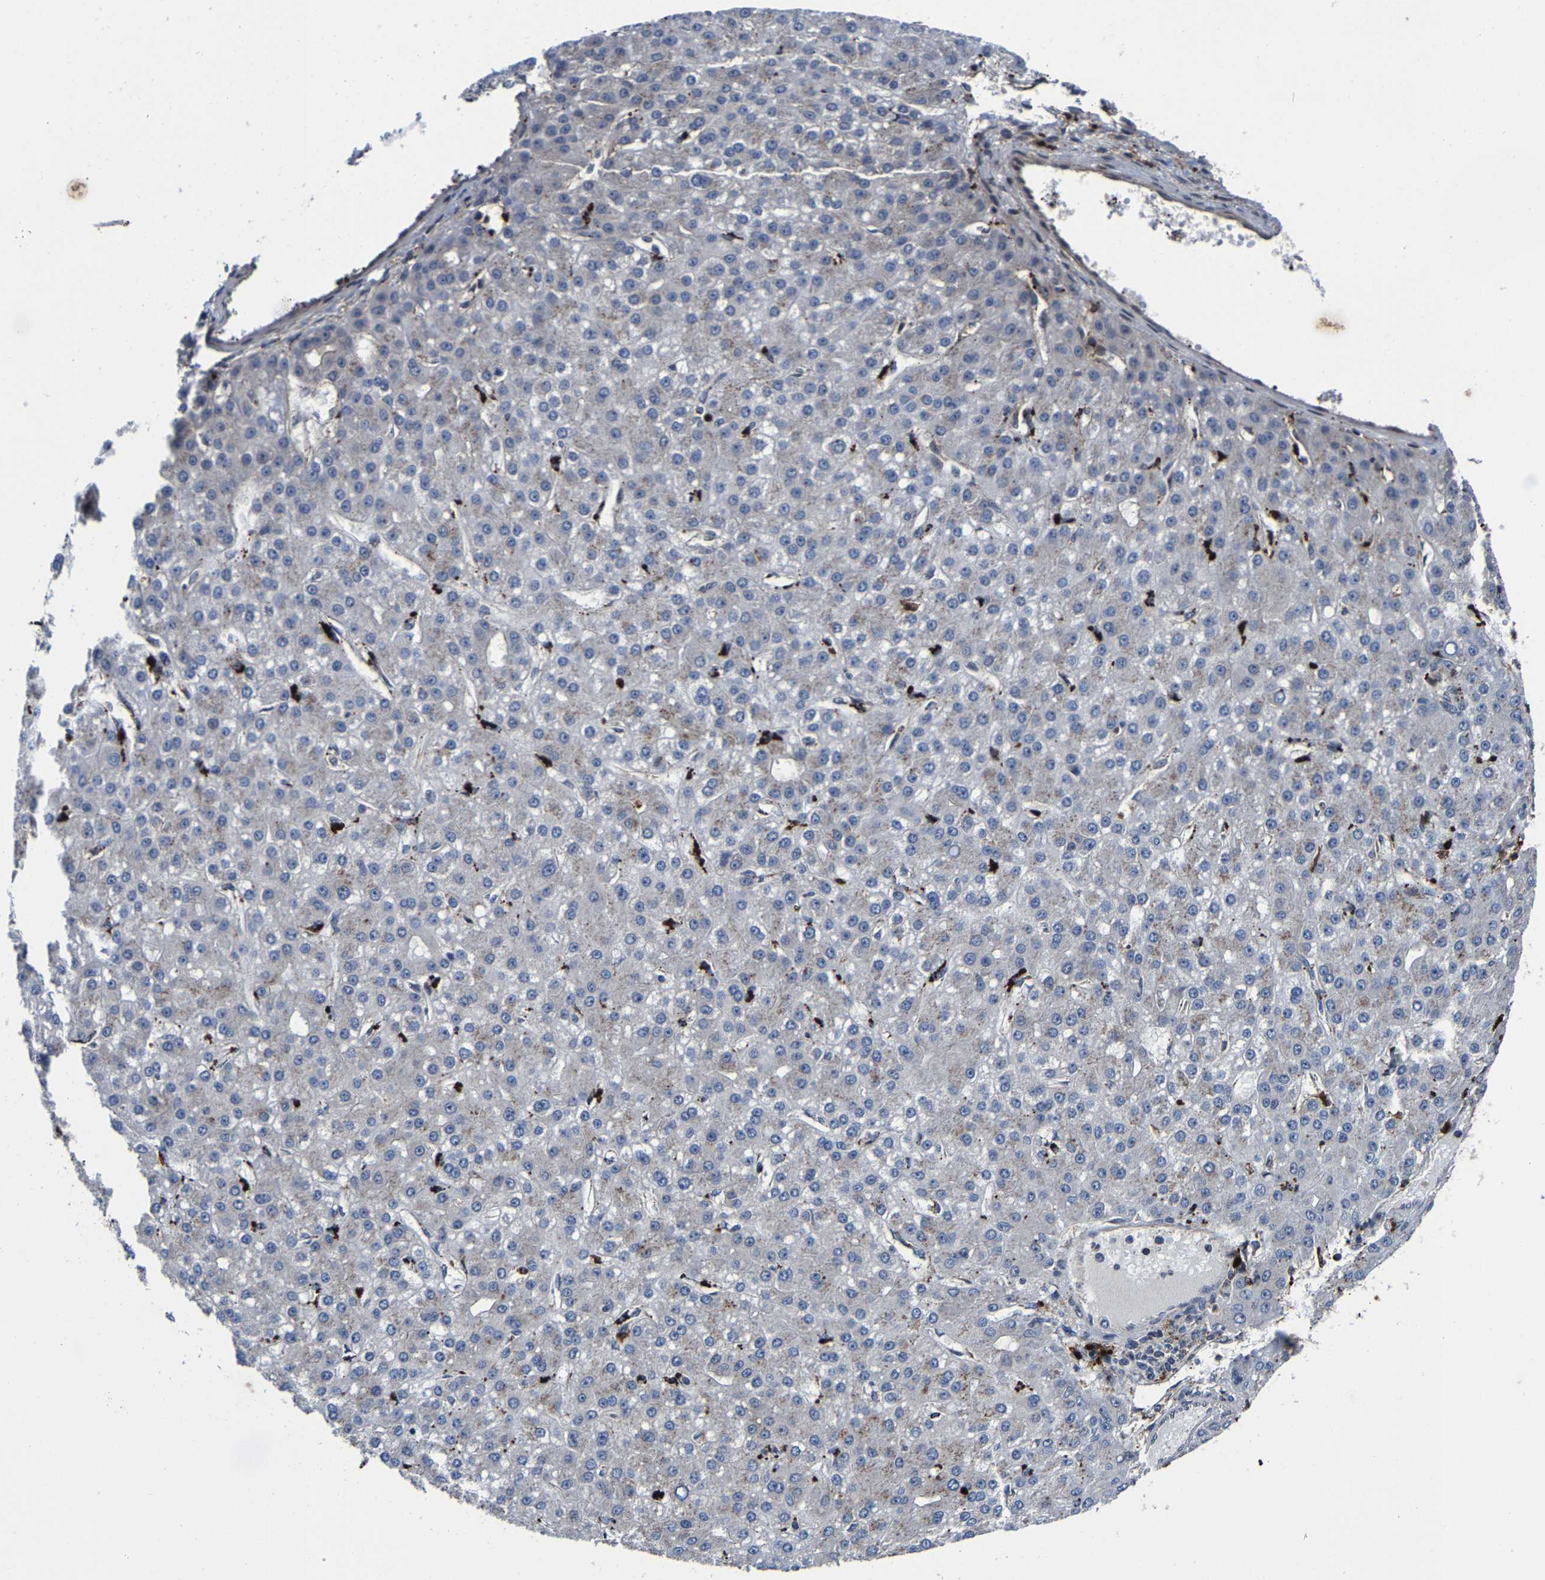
{"staining": {"intensity": "negative", "quantity": "none", "location": "none"}, "tissue": "liver cancer", "cell_type": "Tumor cells", "image_type": "cancer", "snomed": [{"axis": "morphology", "description": "Carcinoma, Hepatocellular, NOS"}, {"axis": "topography", "description": "Liver"}], "caption": "This is a histopathology image of IHC staining of hepatocellular carcinoma (liver), which shows no staining in tumor cells. The staining is performed using DAB (3,3'-diaminobenzidine) brown chromogen with nuclei counter-stained in using hematoxylin.", "gene": "ZCCHC7", "patient": {"sex": "male", "age": 67}}